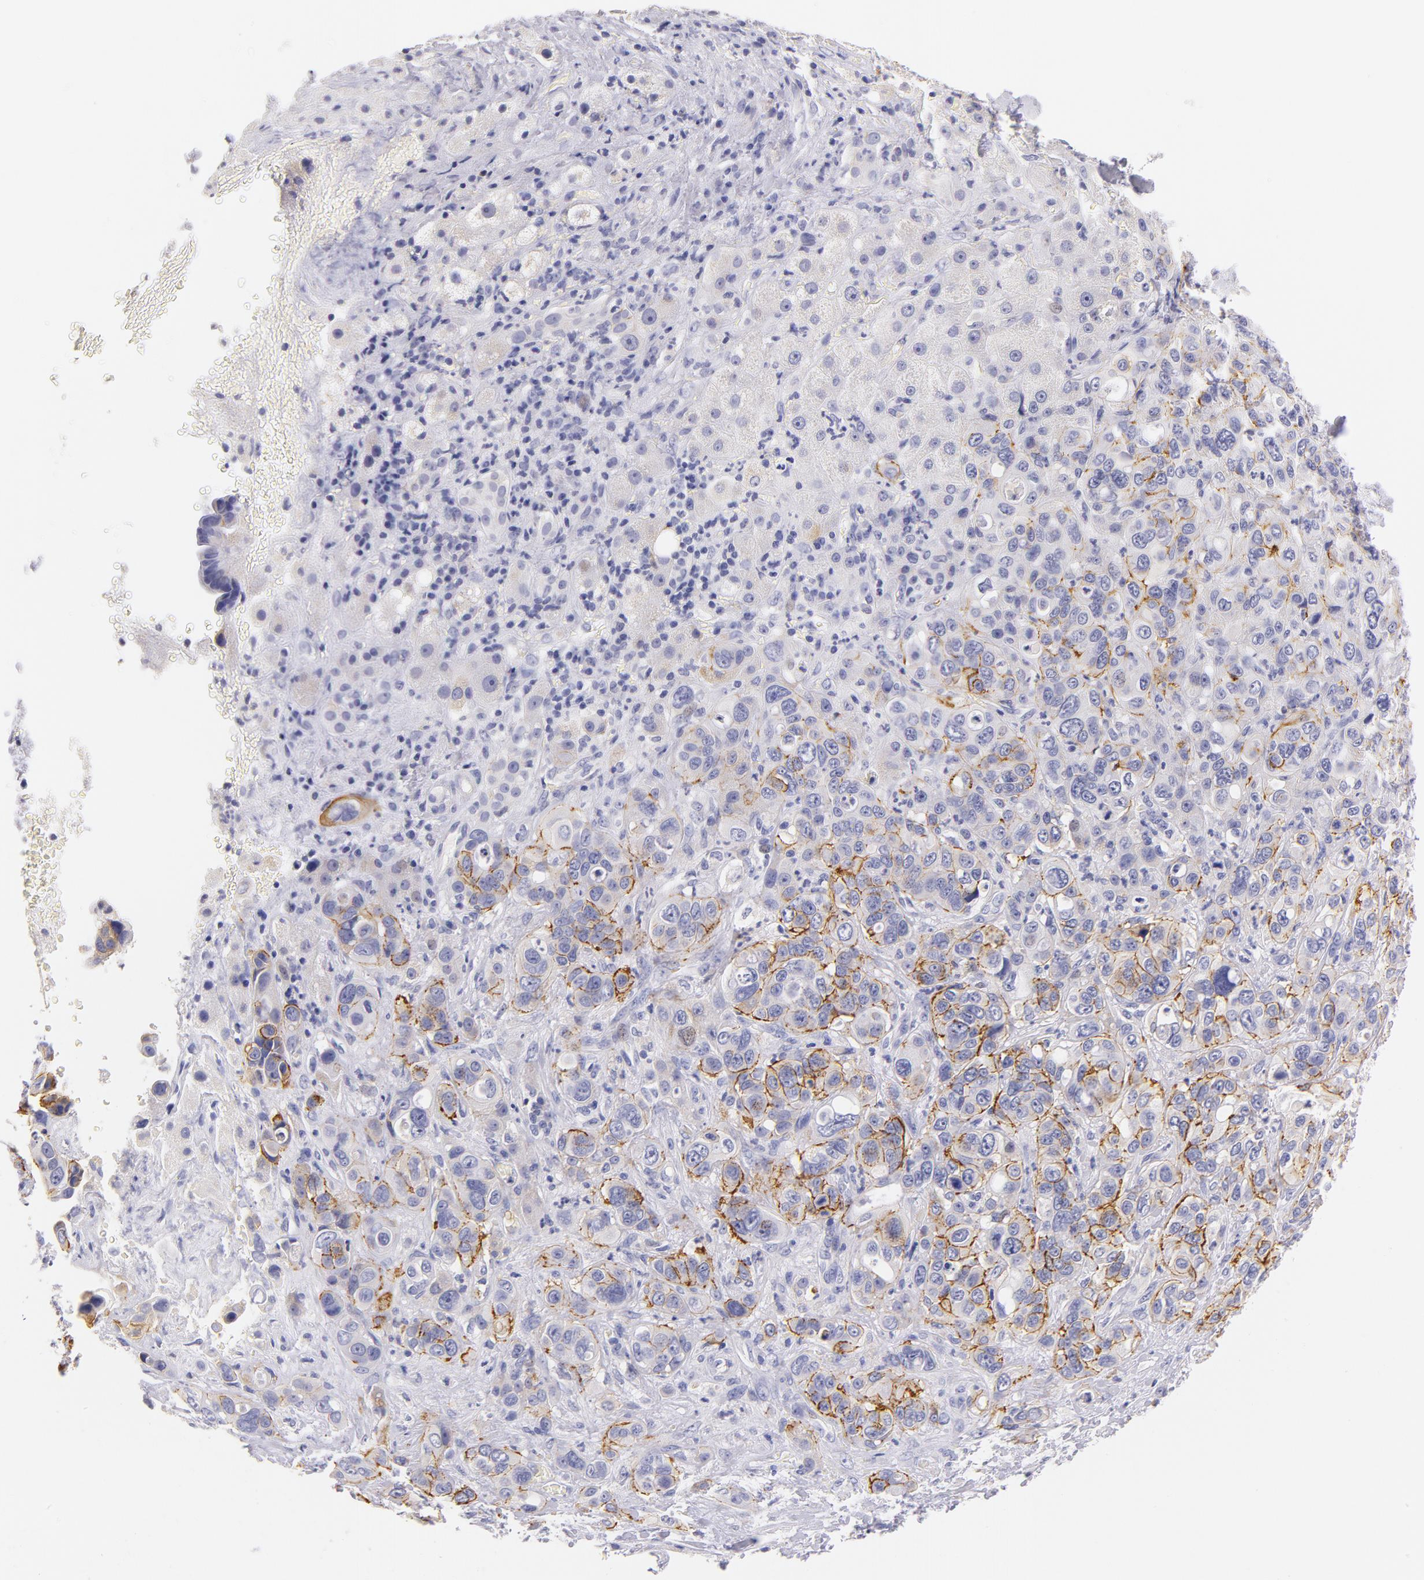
{"staining": {"intensity": "strong", "quantity": "25%-75%", "location": "cytoplasmic/membranous"}, "tissue": "liver cancer", "cell_type": "Tumor cells", "image_type": "cancer", "snomed": [{"axis": "morphology", "description": "Cholangiocarcinoma"}, {"axis": "topography", "description": "Liver"}], "caption": "Protein expression analysis of human liver cholangiocarcinoma reveals strong cytoplasmic/membranous expression in approximately 25%-75% of tumor cells.", "gene": "CD44", "patient": {"sex": "female", "age": 79}}